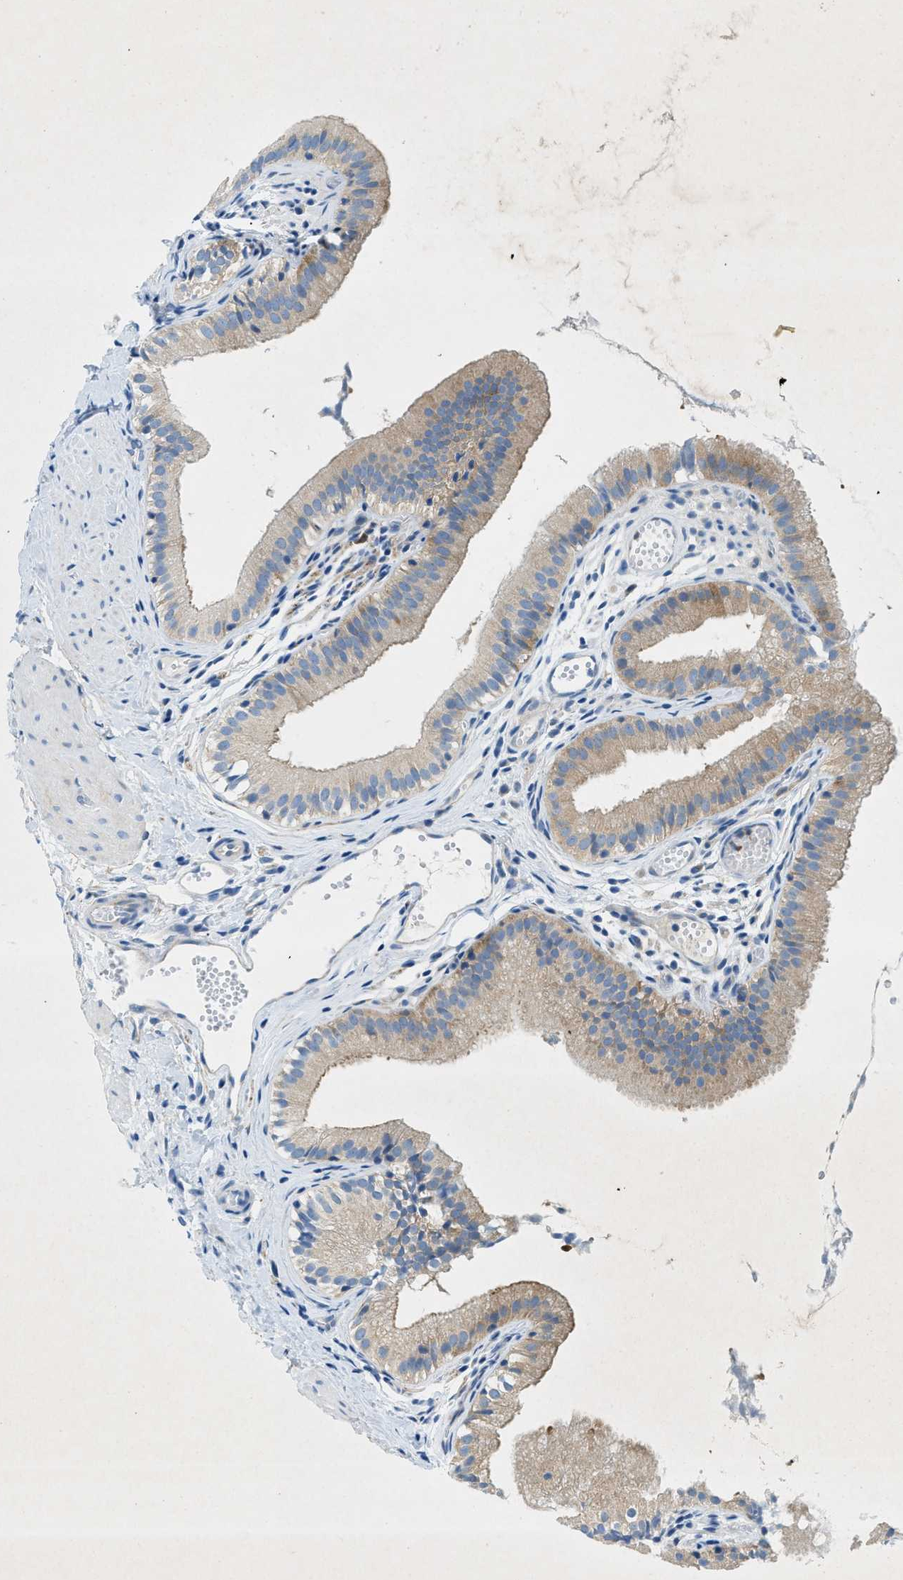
{"staining": {"intensity": "moderate", "quantity": "<25%", "location": "cytoplasmic/membranous"}, "tissue": "gallbladder", "cell_type": "Glandular cells", "image_type": "normal", "snomed": [{"axis": "morphology", "description": "Normal tissue, NOS"}, {"axis": "topography", "description": "Gallbladder"}], "caption": "DAB (3,3'-diaminobenzidine) immunohistochemical staining of benign human gallbladder displays moderate cytoplasmic/membranous protein staining in approximately <25% of glandular cells. The protein is shown in brown color, while the nuclei are stained blue.", "gene": "ZDHHC13", "patient": {"sex": "female", "age": 26}}